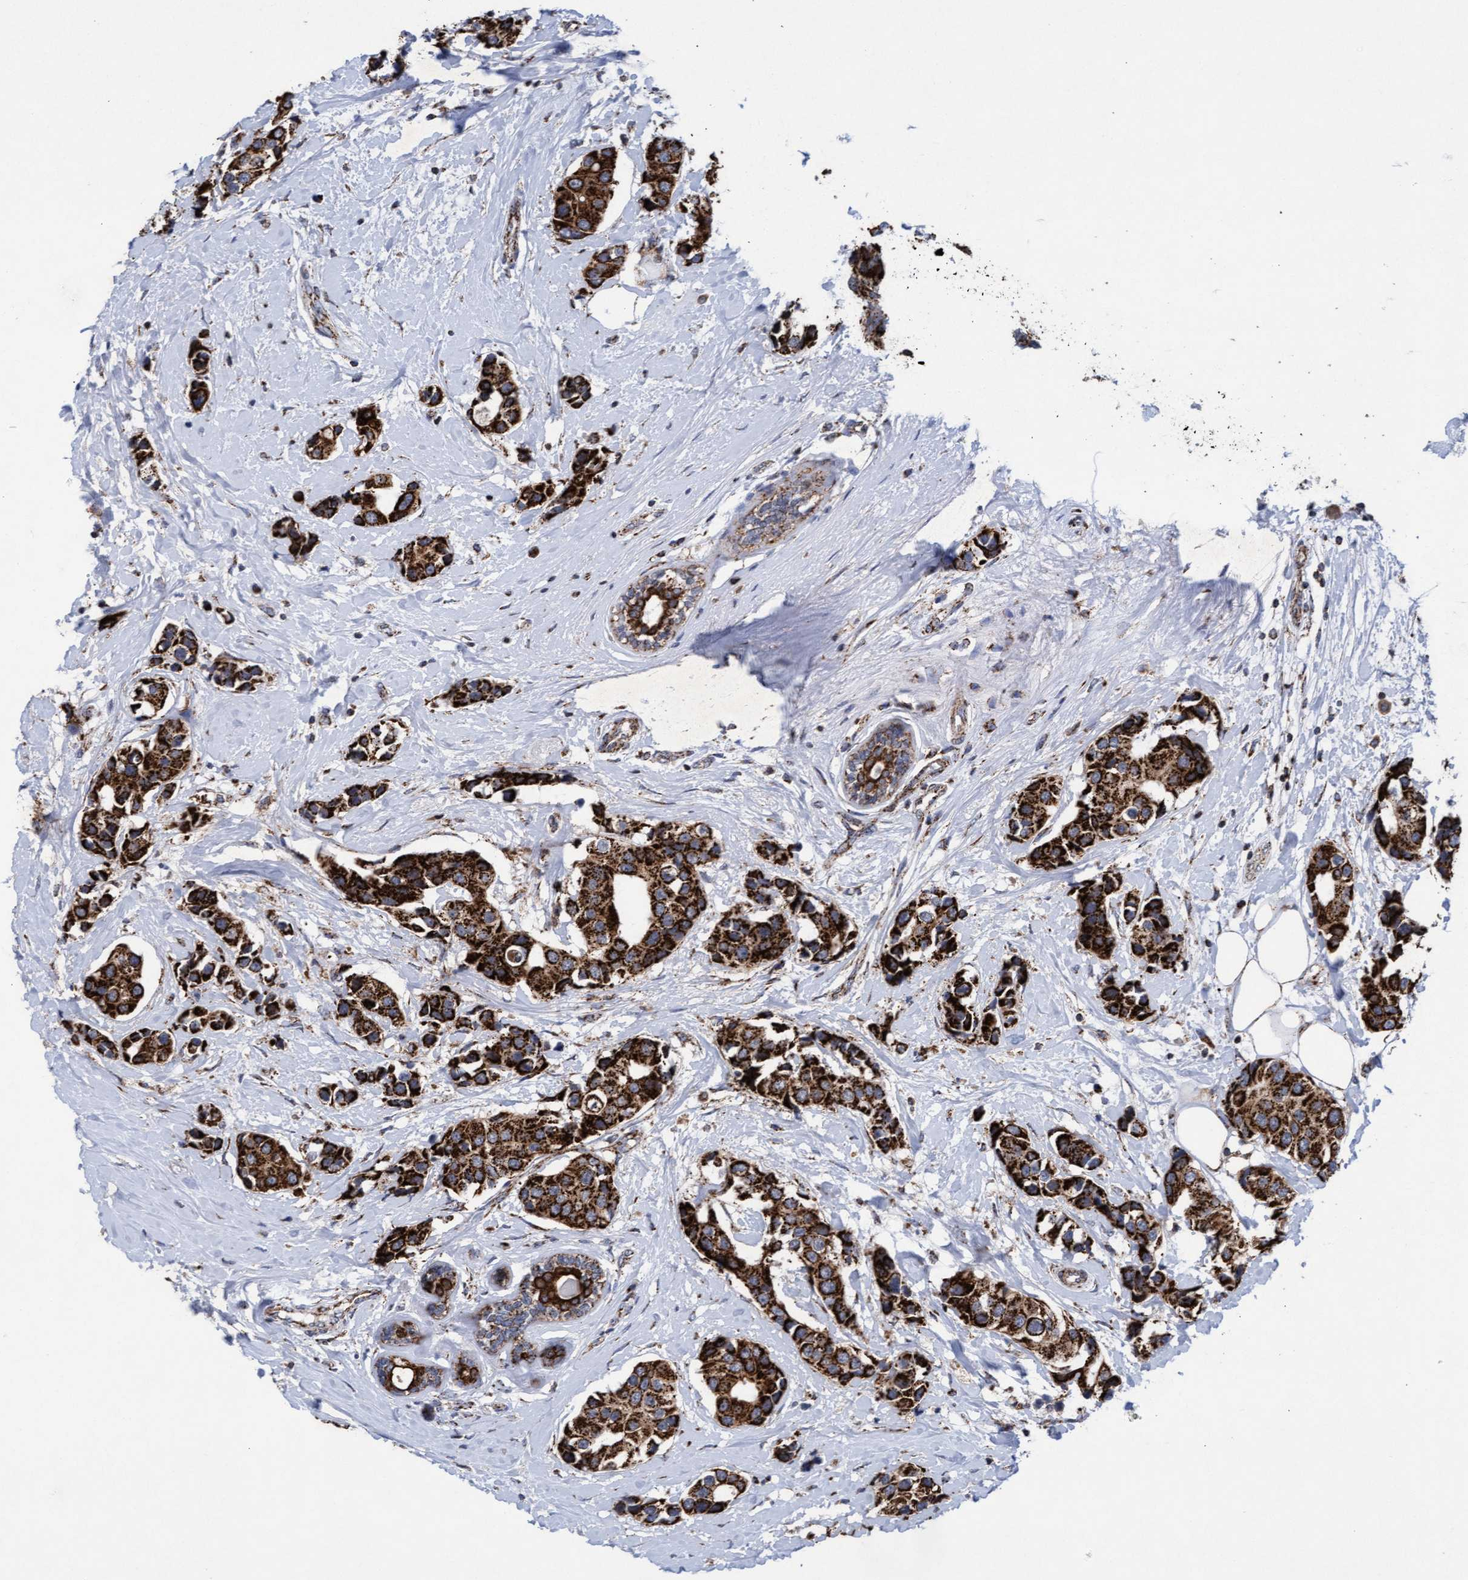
{"staining": {"intensity": "strong", "quantity": ">75%", "location": "cytoplasmic/membranous"}, "tissue": "breast cancer", "cell_type": "Tumor cells", "image_type": "cancer", "snomed": [{"axis": "morphology", "description": "Normal tissue, NOS"}, {"axis": "morphology", "description": "Duct carcinoma"}, {"axis": "topography", "description": "Breast"}], "caption": "Strong cytoplasmic/membranous expression for a protein is present in approximately >75% of tumor cells of breast cancer using immunohistochemistry.", "gene": "MRPL38", "patient": {"sex": "female", "age": 39}}